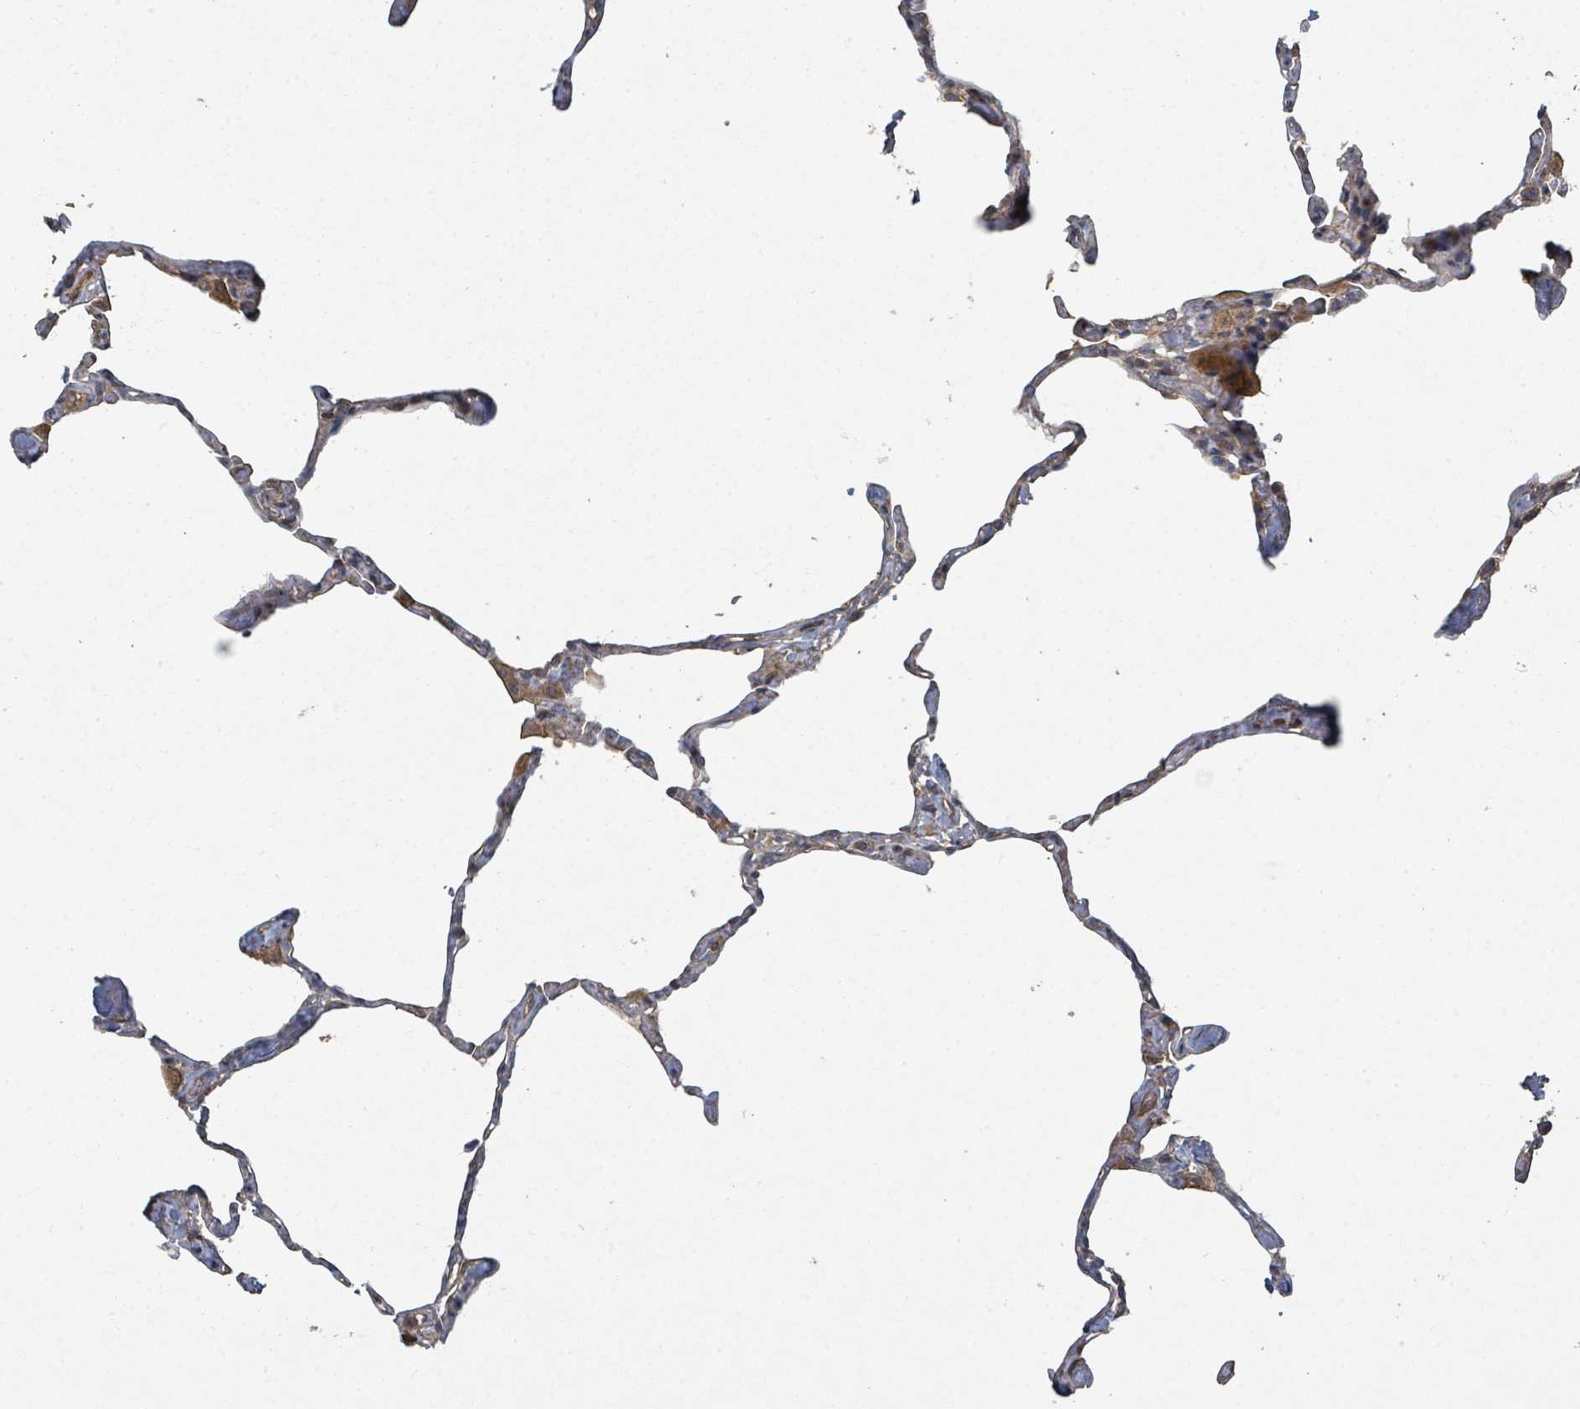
{"staining": {"intensity": "weak", "quantity": "<25%", "location": "cytoplasmic/membranous"}, "tissue": "lung", "cell_type": "Alveolar cells", "image_type": "normal", "snomed": [{"axis": "morphology", "description": "Normal tissue, NOS"}, {"axis": "topography", "description": "Lung"}], "caption": "Immunohistochemistry (IHC) photomicrograph of unremarkable lung: human lung stained with DAB exhibits no significant protein positivity in alveolar cells.", "gene": "WDFY1", "patient": {"sex": "male", "age": 65}}